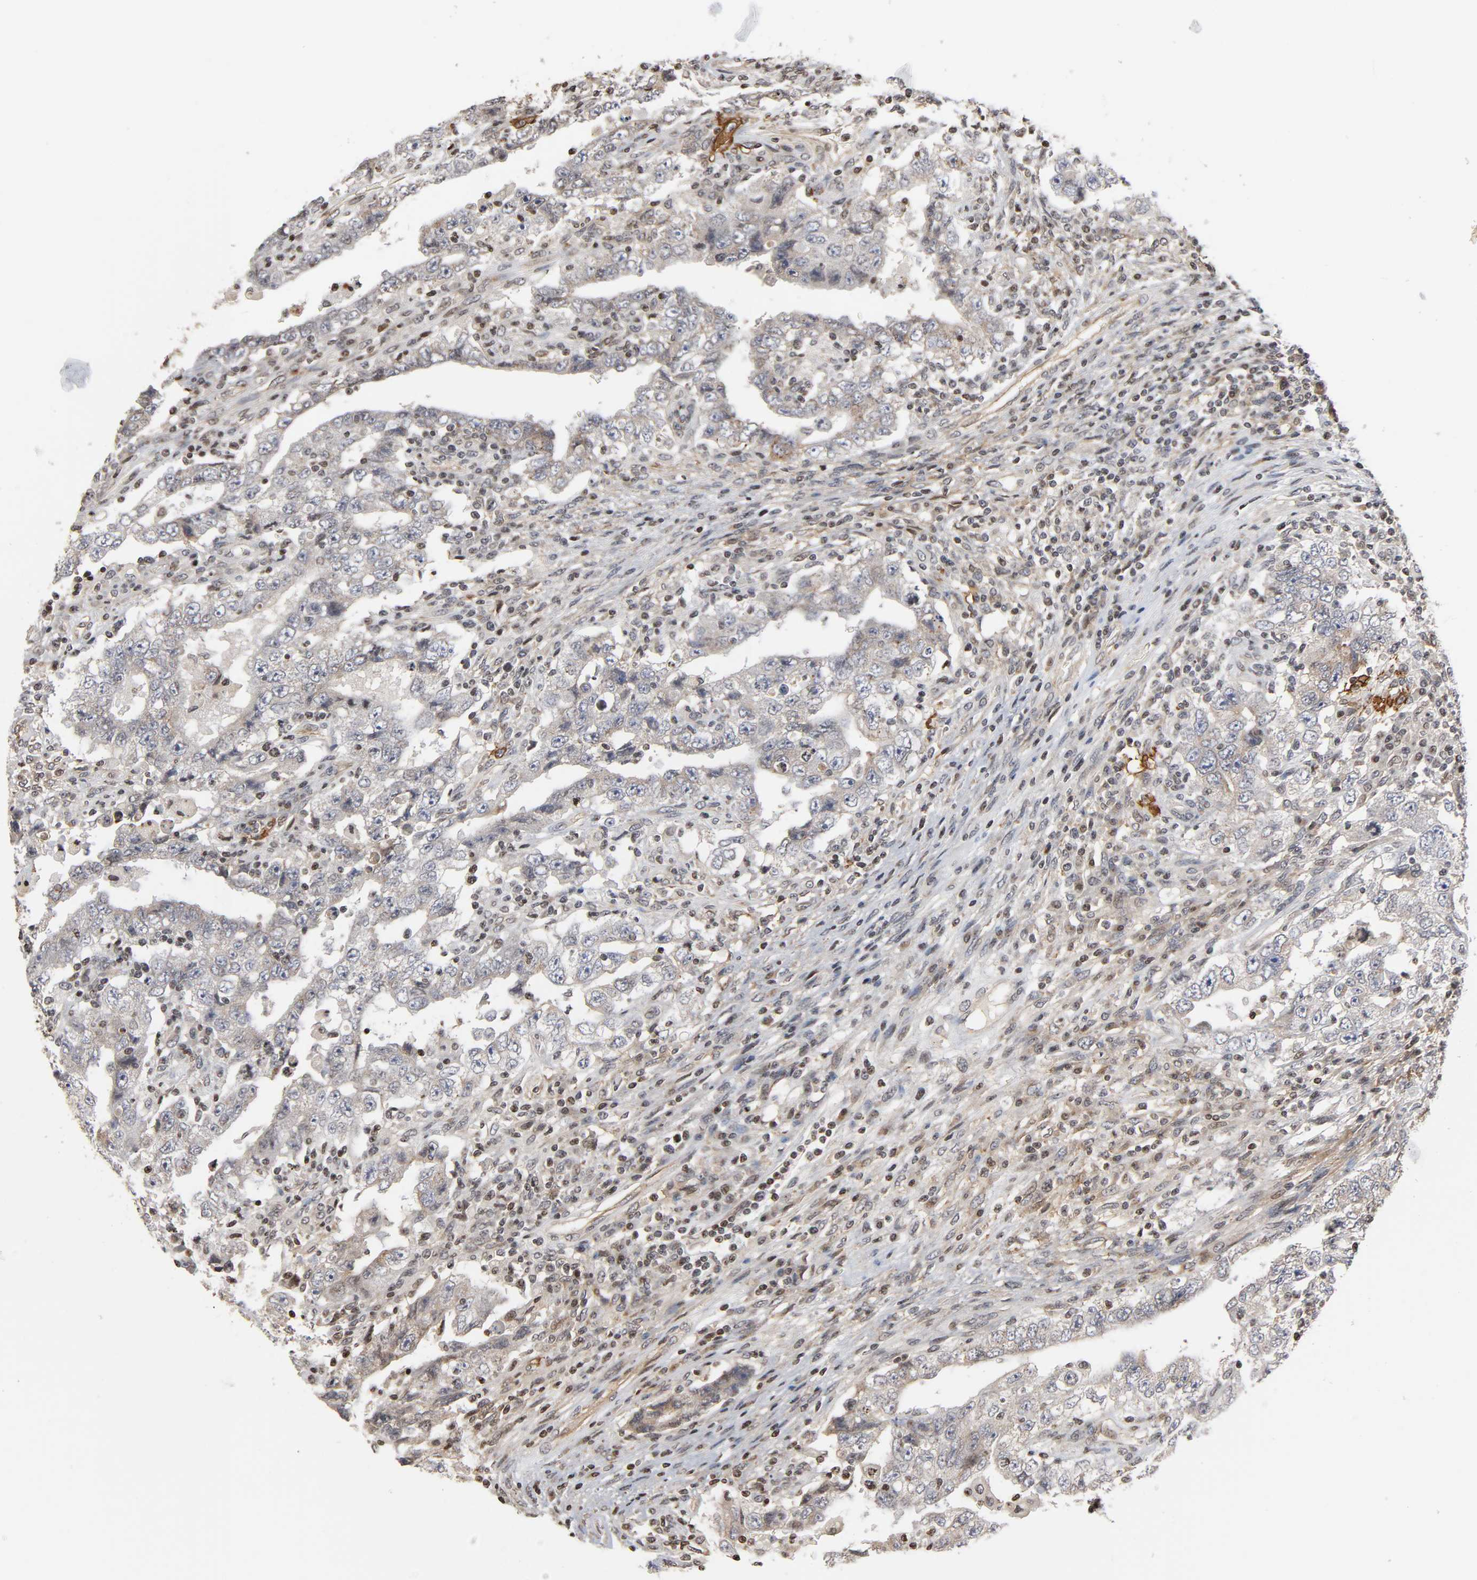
{"staining": {"intensity": "negative", "quantity": "none", "location": "none"}, "tissue": "testis cancer", "cell_type": "Tumor cells", "image_type": "cancer", "snomed": [{"axis": "morphology", "description": "Carcinoma, Embryonal, NOS"}, {"axis": "topography", "description": "Testis"}], "caption": "High magnification brightfield microscopy of testis cancer stained with DAB (brown) and counterstained with hematoxylin (blue): tumor cells show no significant staining. (DAB immunohistochemistry (IHC) with hematoxylin counter stain).", "gene": "ITGAV", "patient": {"sex": "male", "age": 26}}